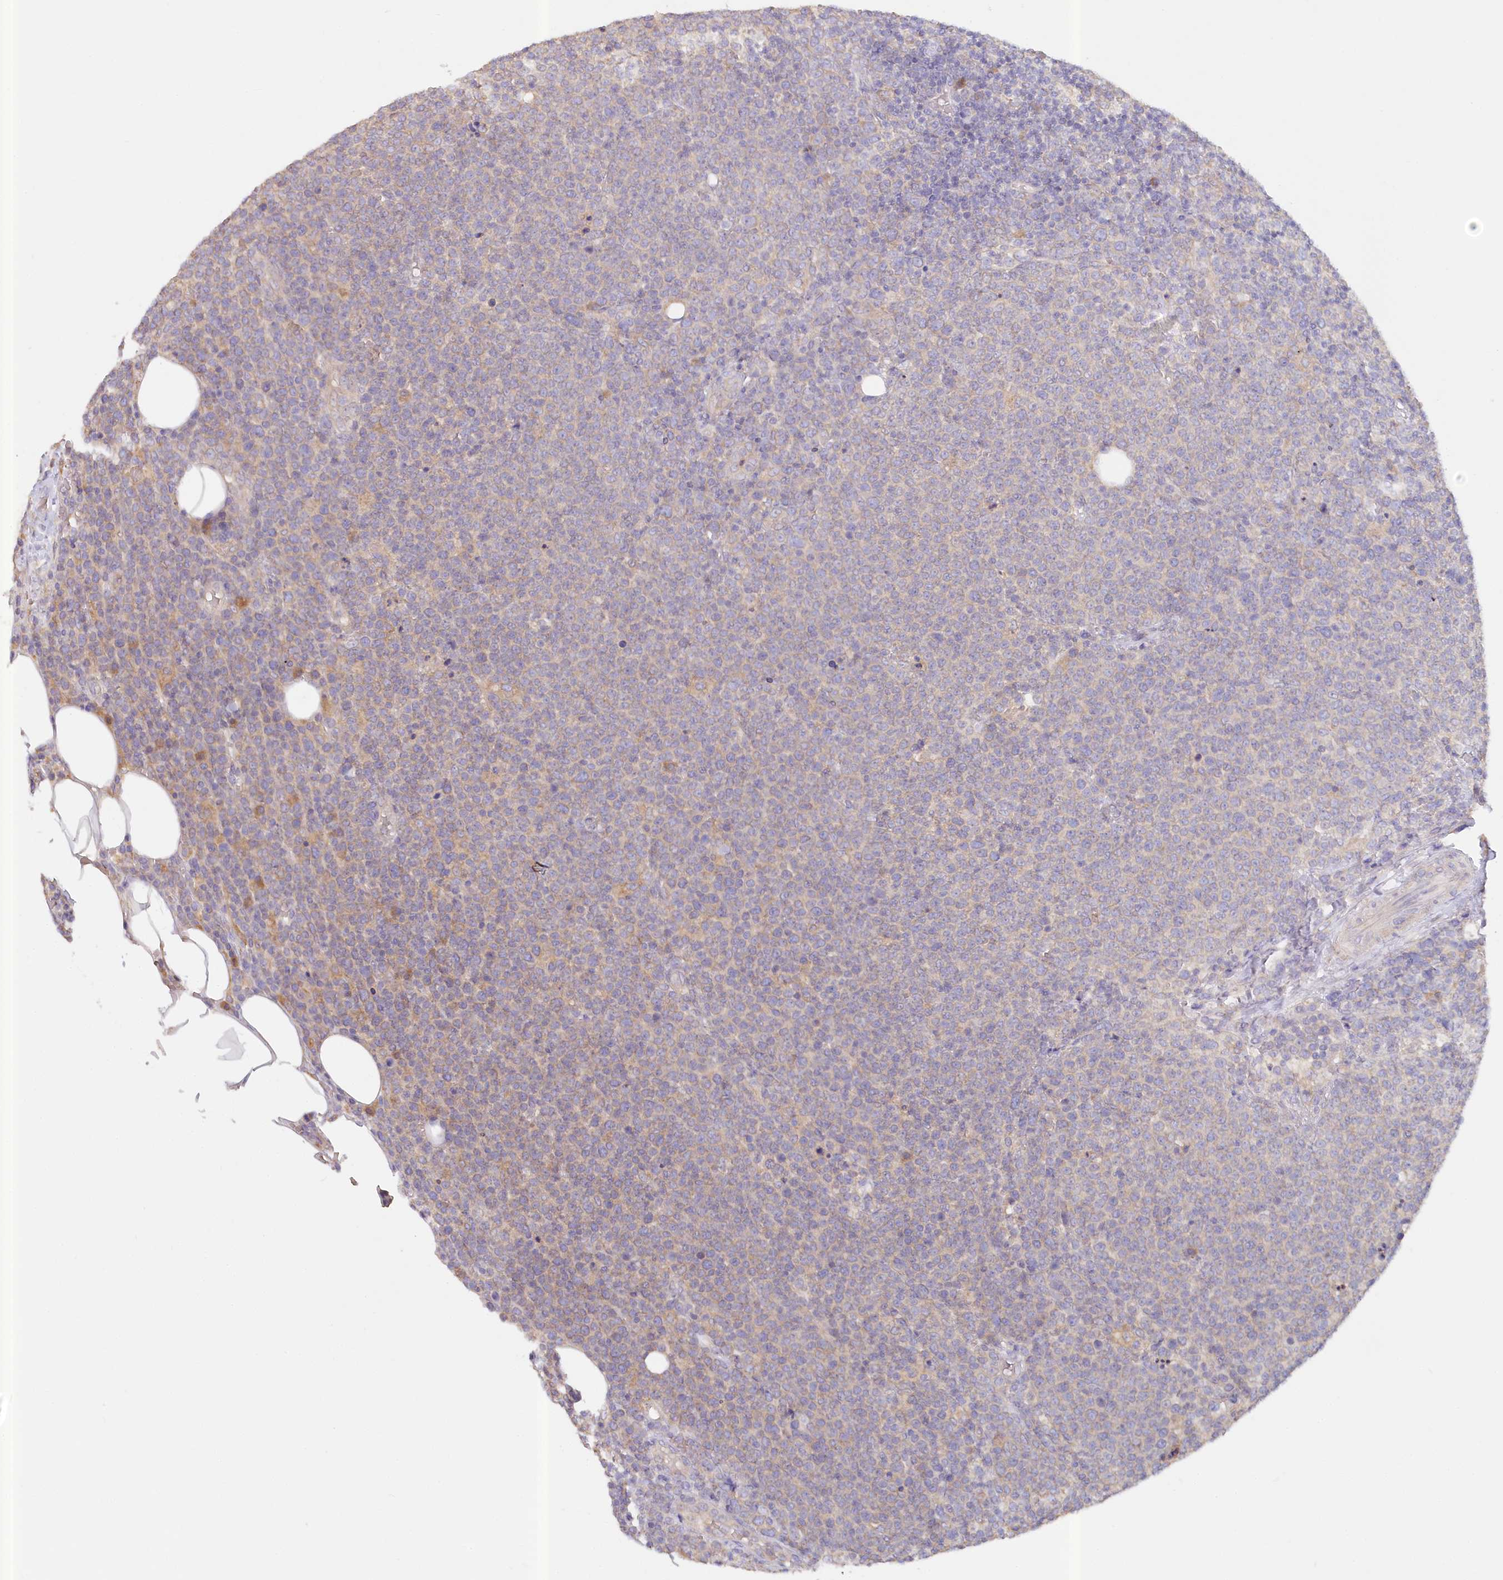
{"staining": {"intensity": "weak", "quantity": "<25%", "location": "cytoplasmic/membranous"}, "tissue": "lymphoma", "cell_type": "Tumor cells", "image_type": "cancer", "snomed": [{"axis": "morphology", "description": "Malignant lymphoma, non-Hodgkin's type, High grade"}, {"axis": "topography", "description": "Lymph node"}], "caption": "An IHC image of lymphoma is shown. There is no staining in tumor cells of lymphoma. Brightfield microscopy of immunohistochemistry (IHC) stained with DAB (brown) and hematoxylin (blue), captured at high magnification.", "gene": "PAIP2", "patient": {"sex": "male", "age": 61}}